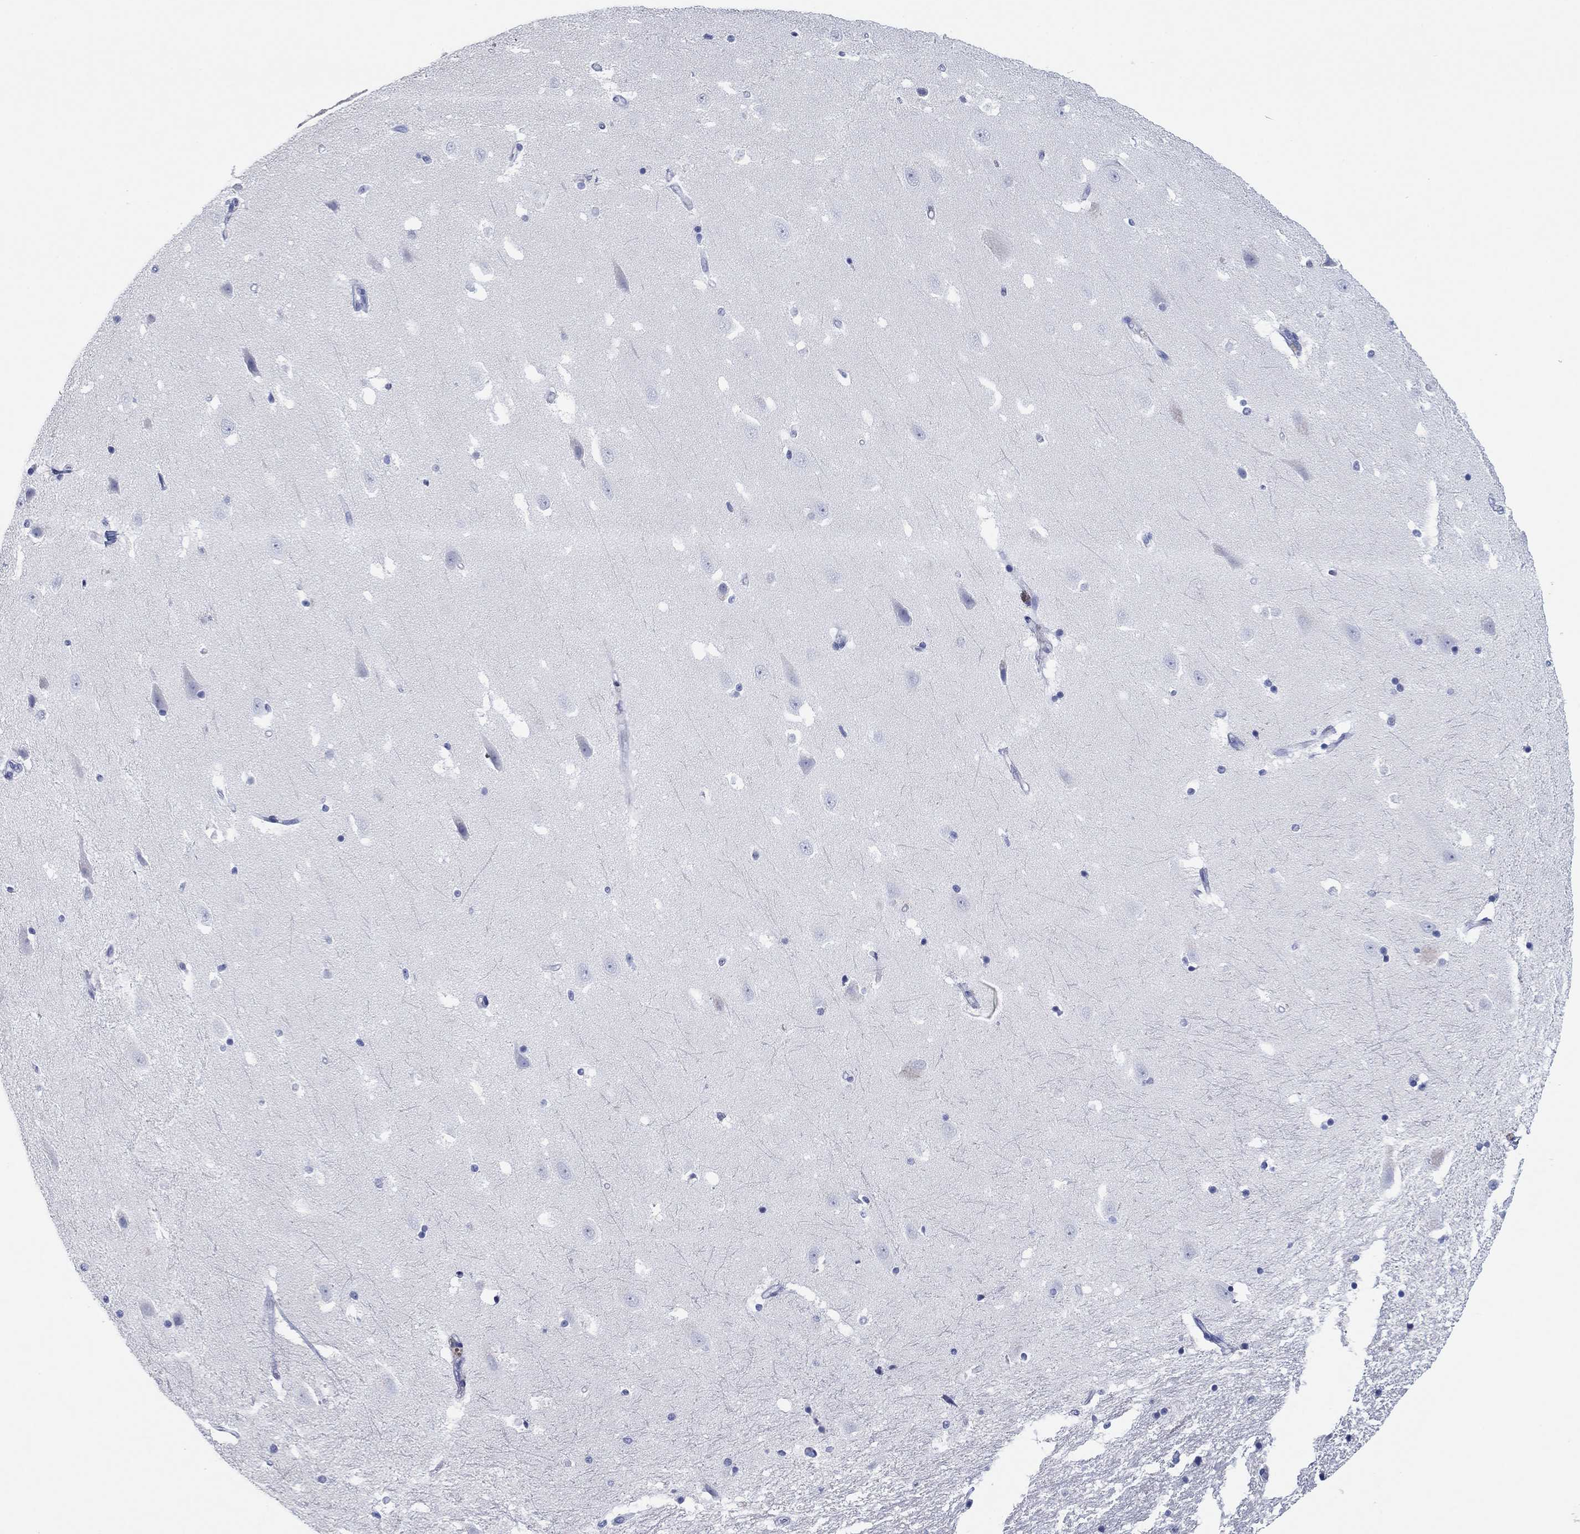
{"staining": {"intensity": "negative", "quantity": "none", "location": "none"}, "tissue": "hippocampus", "cell_type": "Glial cells", "image_type": "normal", "snomed": [{"axis": "morphology", "description": "Normal tissue, NOS"}, {"axis": "topography", "description": "Hippocampus"}], "caption": "This image is of normal hippocampus stained with immunohistochemistry (IHC) to label a protein in brown with the nuclei are counter-stained blue. There is no staining in glial cells. (DAB IHC visualized using brightfield microscopy, high magnification).", "gene": "POU5F1", "patient": {"sex": "male", "age": 49}}